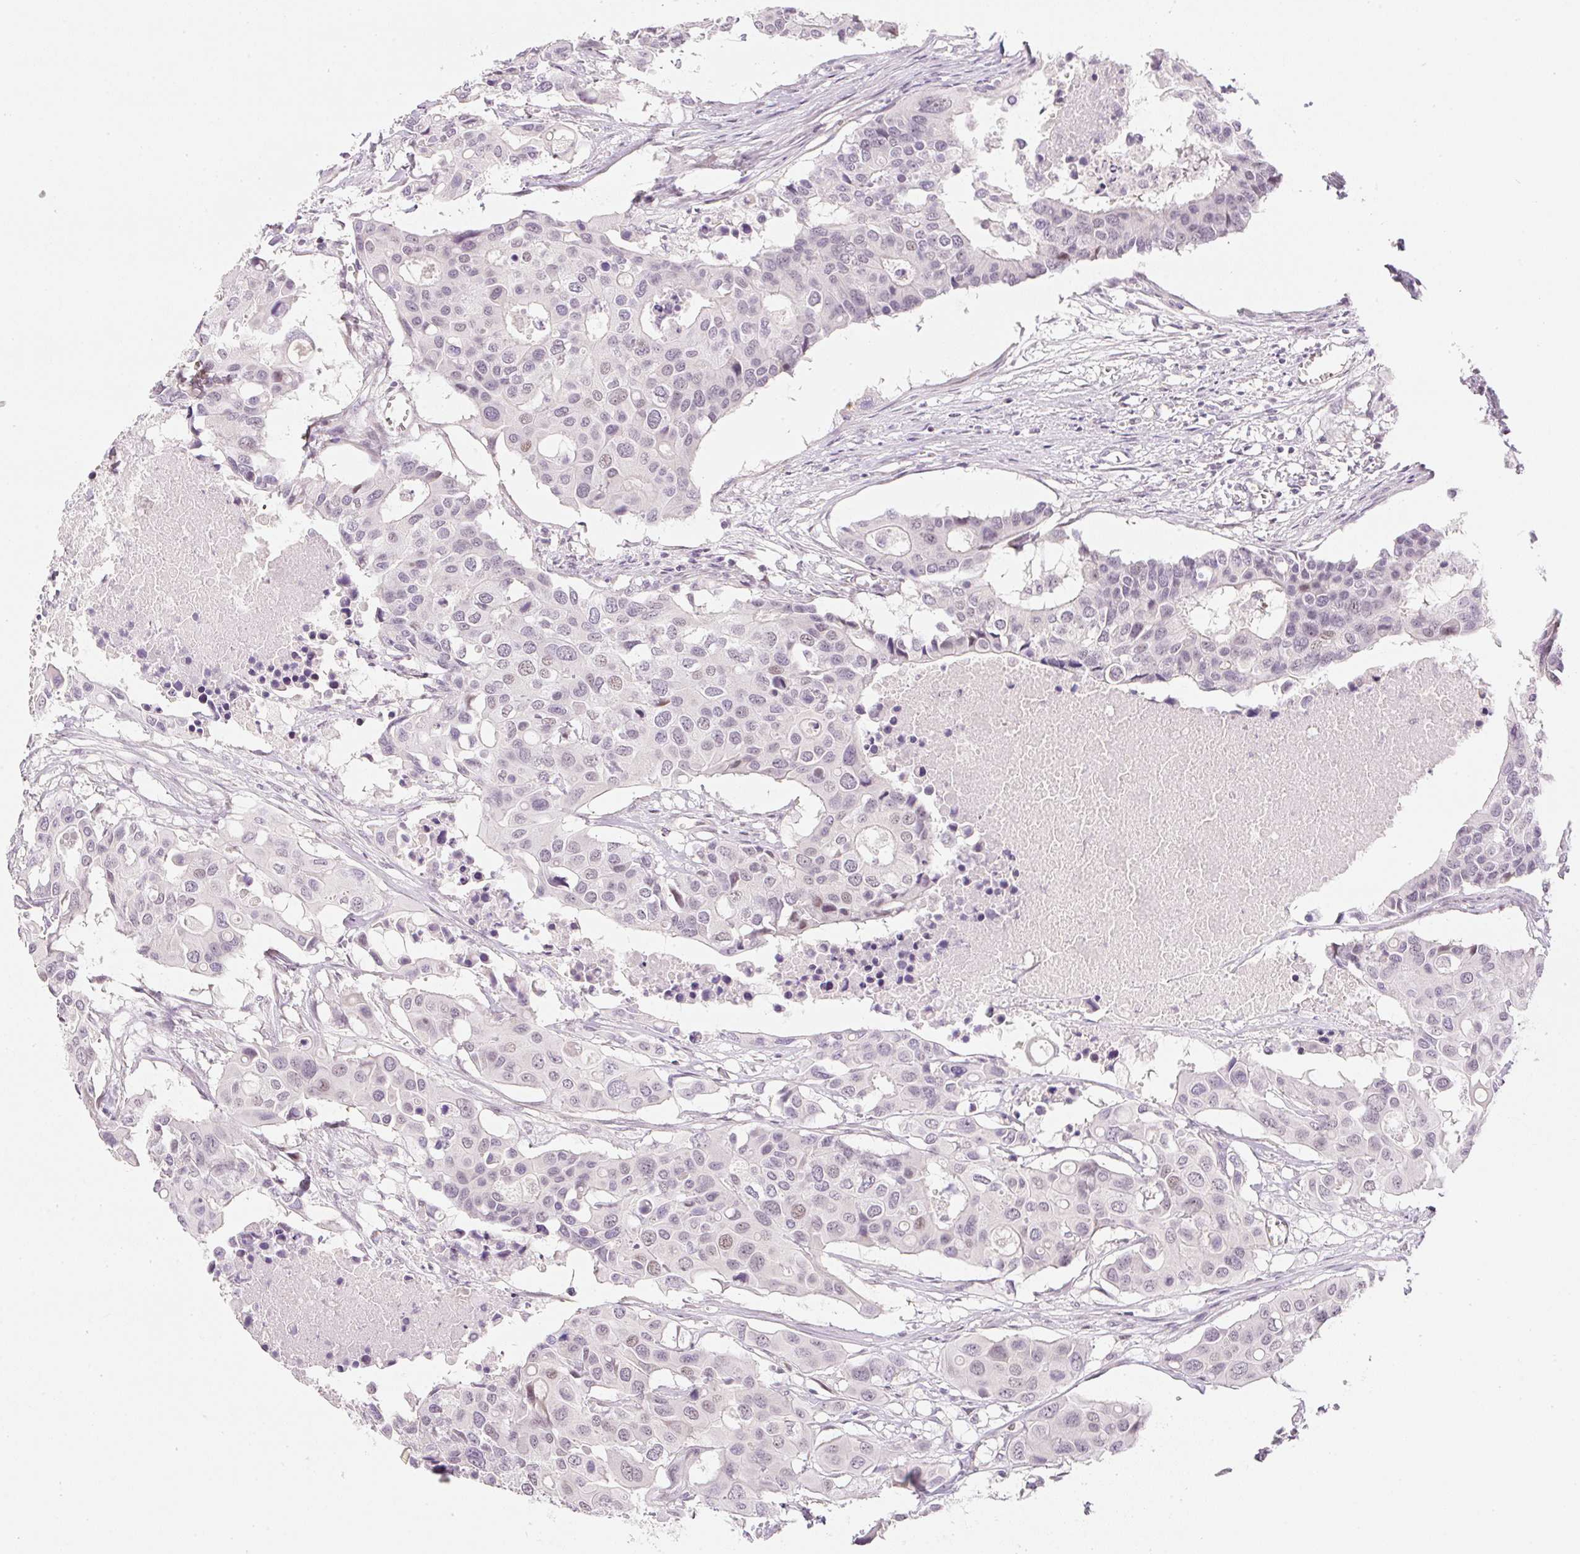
{"staining": {"intensity": "weak", "quantity": "<25%", "location": "nuclear"}, "tissue": "colorectal cancer", "cell_type": "Tumor cells", "image_type": "cancer", "snomed": [{"axis": "morphology", "description": "Adenocarcinoma, NOS"}, {"axis": "topography", "description": "Colon"}], "caption": "IHC of human colorectal cancer (adenocarcinoma) reveals no positivity in tumor cells.", "gene": "DPPA4", "patient": {"sex": "male", "age": 77}}